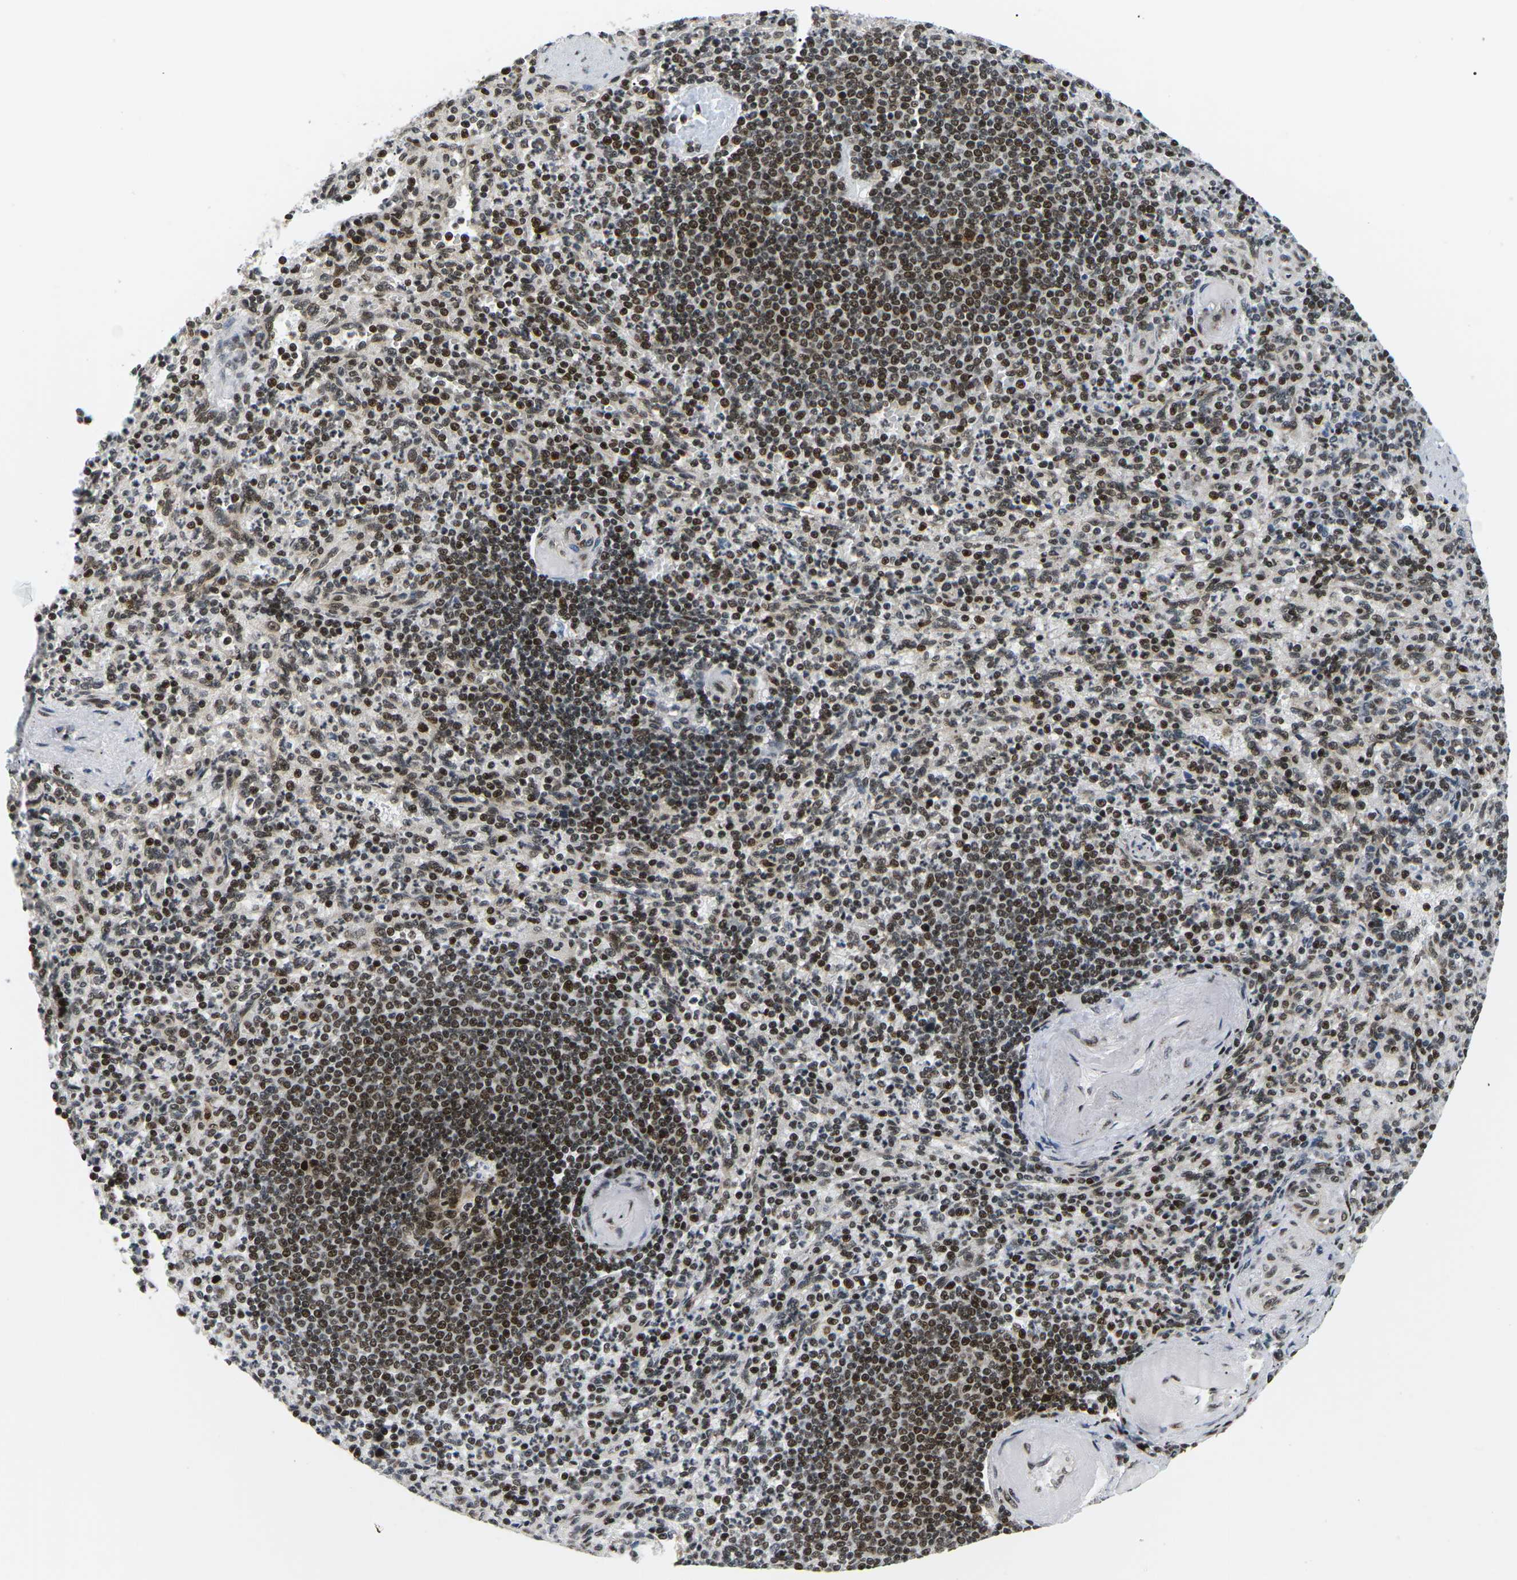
{"staining": {"intensity": "strong", "quantity": ">75%", "location": "nuclear"}, "tissue": "spleen", "cell_type": "Cells in red pulp", "image_type": "normal", "snomed": [{"axis": "morphology", "description": "Normal tissue, NOS"}, {"axis": "topography", "description": "Spleen"}], "caption": "Strong nuclear positivity for a protein is identified in about >75% of cells in red pulp of benign spleen using IHC.", "gene": "CELF1", "patient": {"sex": "female", "age": 74}}